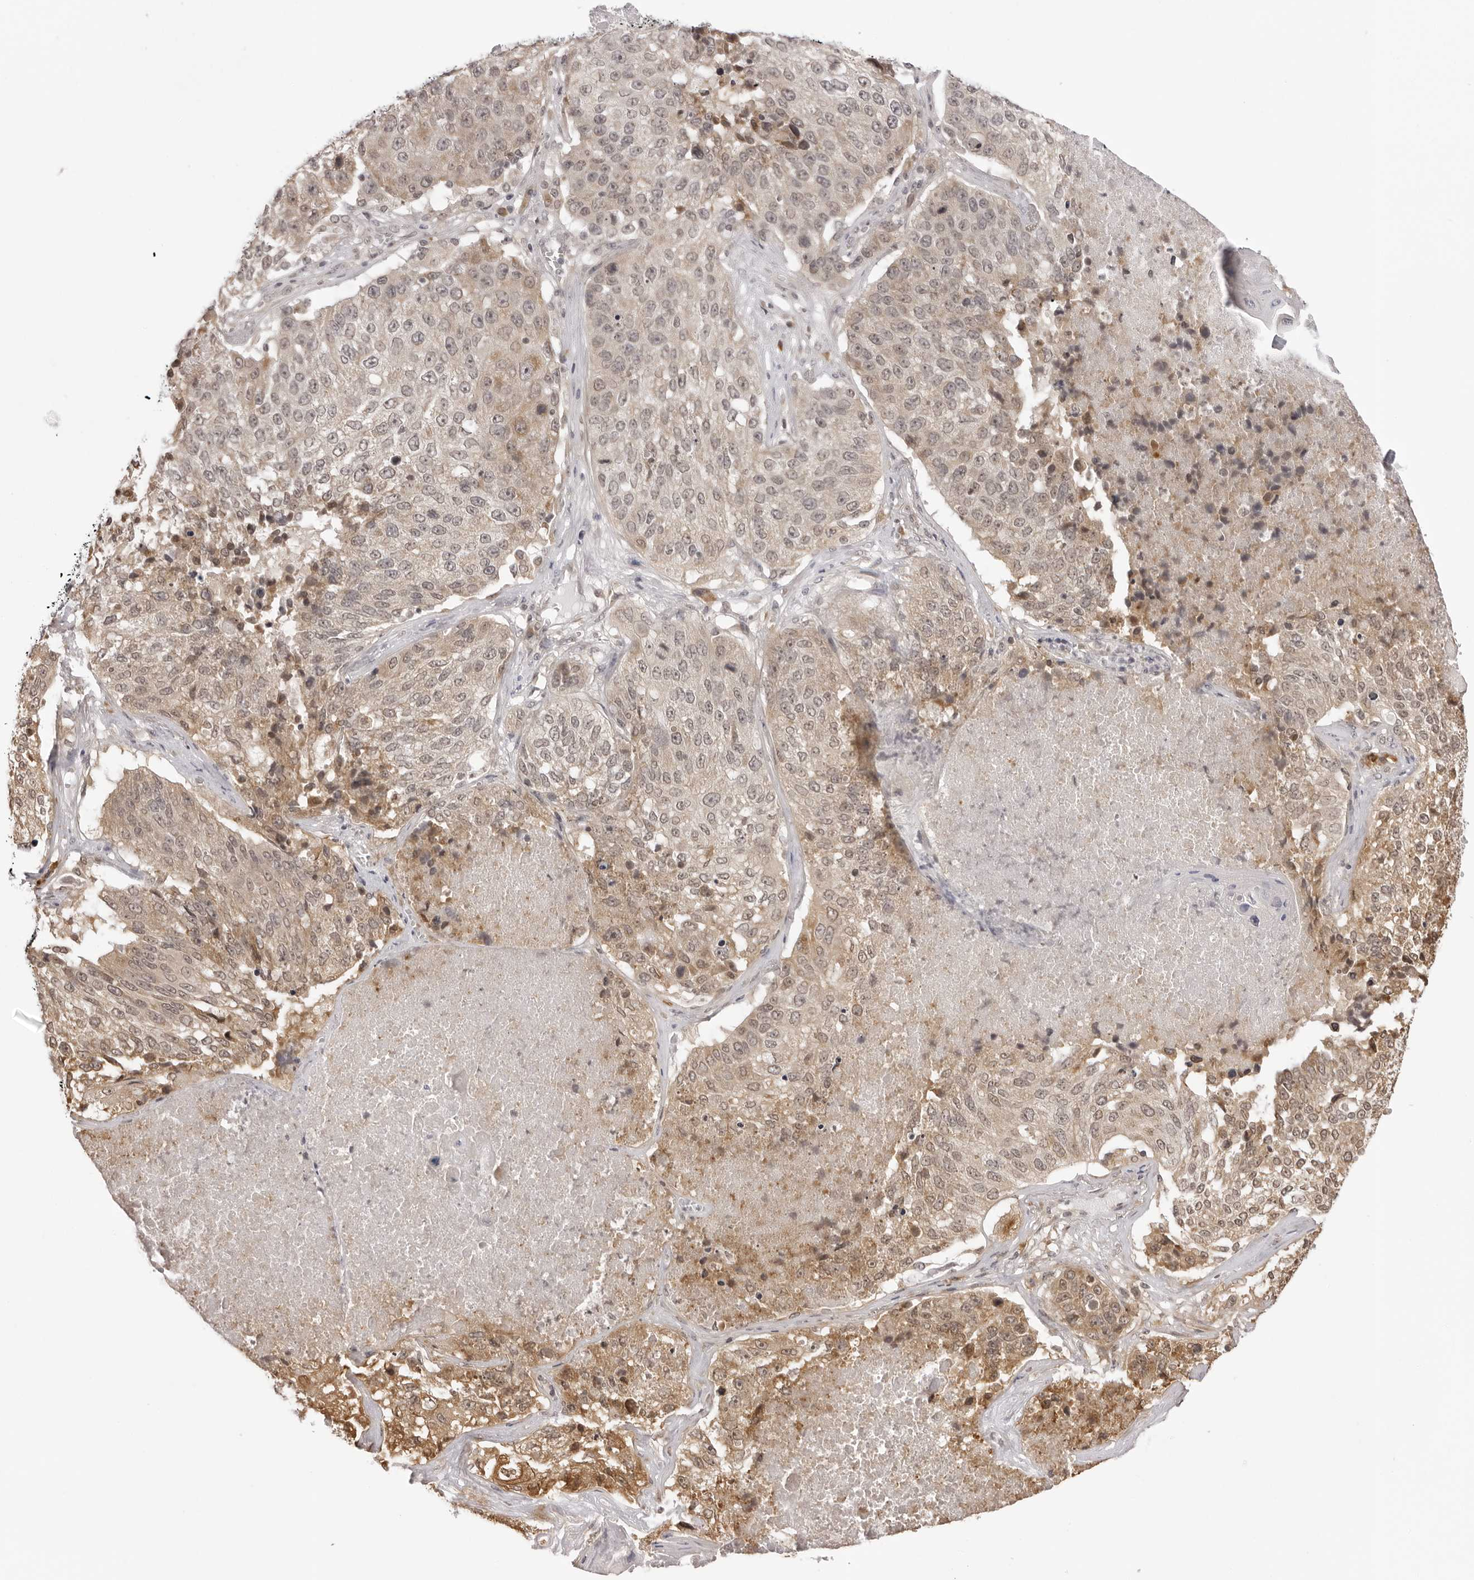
{"staining": {"intensity": "weak", "quantity": "25%-75%", "location": "cytoplasmic/membranous"}, "tissue": "lung cancer", "cell_type": "Tumor cells", "image_type": "cancer", "snomed": [{"axis": "morphology", "description": "Squamous cell carcinoma, NOS"}, {"axis": "topography", "description": "Lung"}], "caption": "Tumor cells show weak cytoplasmic/membranous staining in approximately 25%-75% of cells in squamous cell carcinoma (lung).", "gene": "ZC3H11A", "patient": {"sex": "male", "age": 61}}